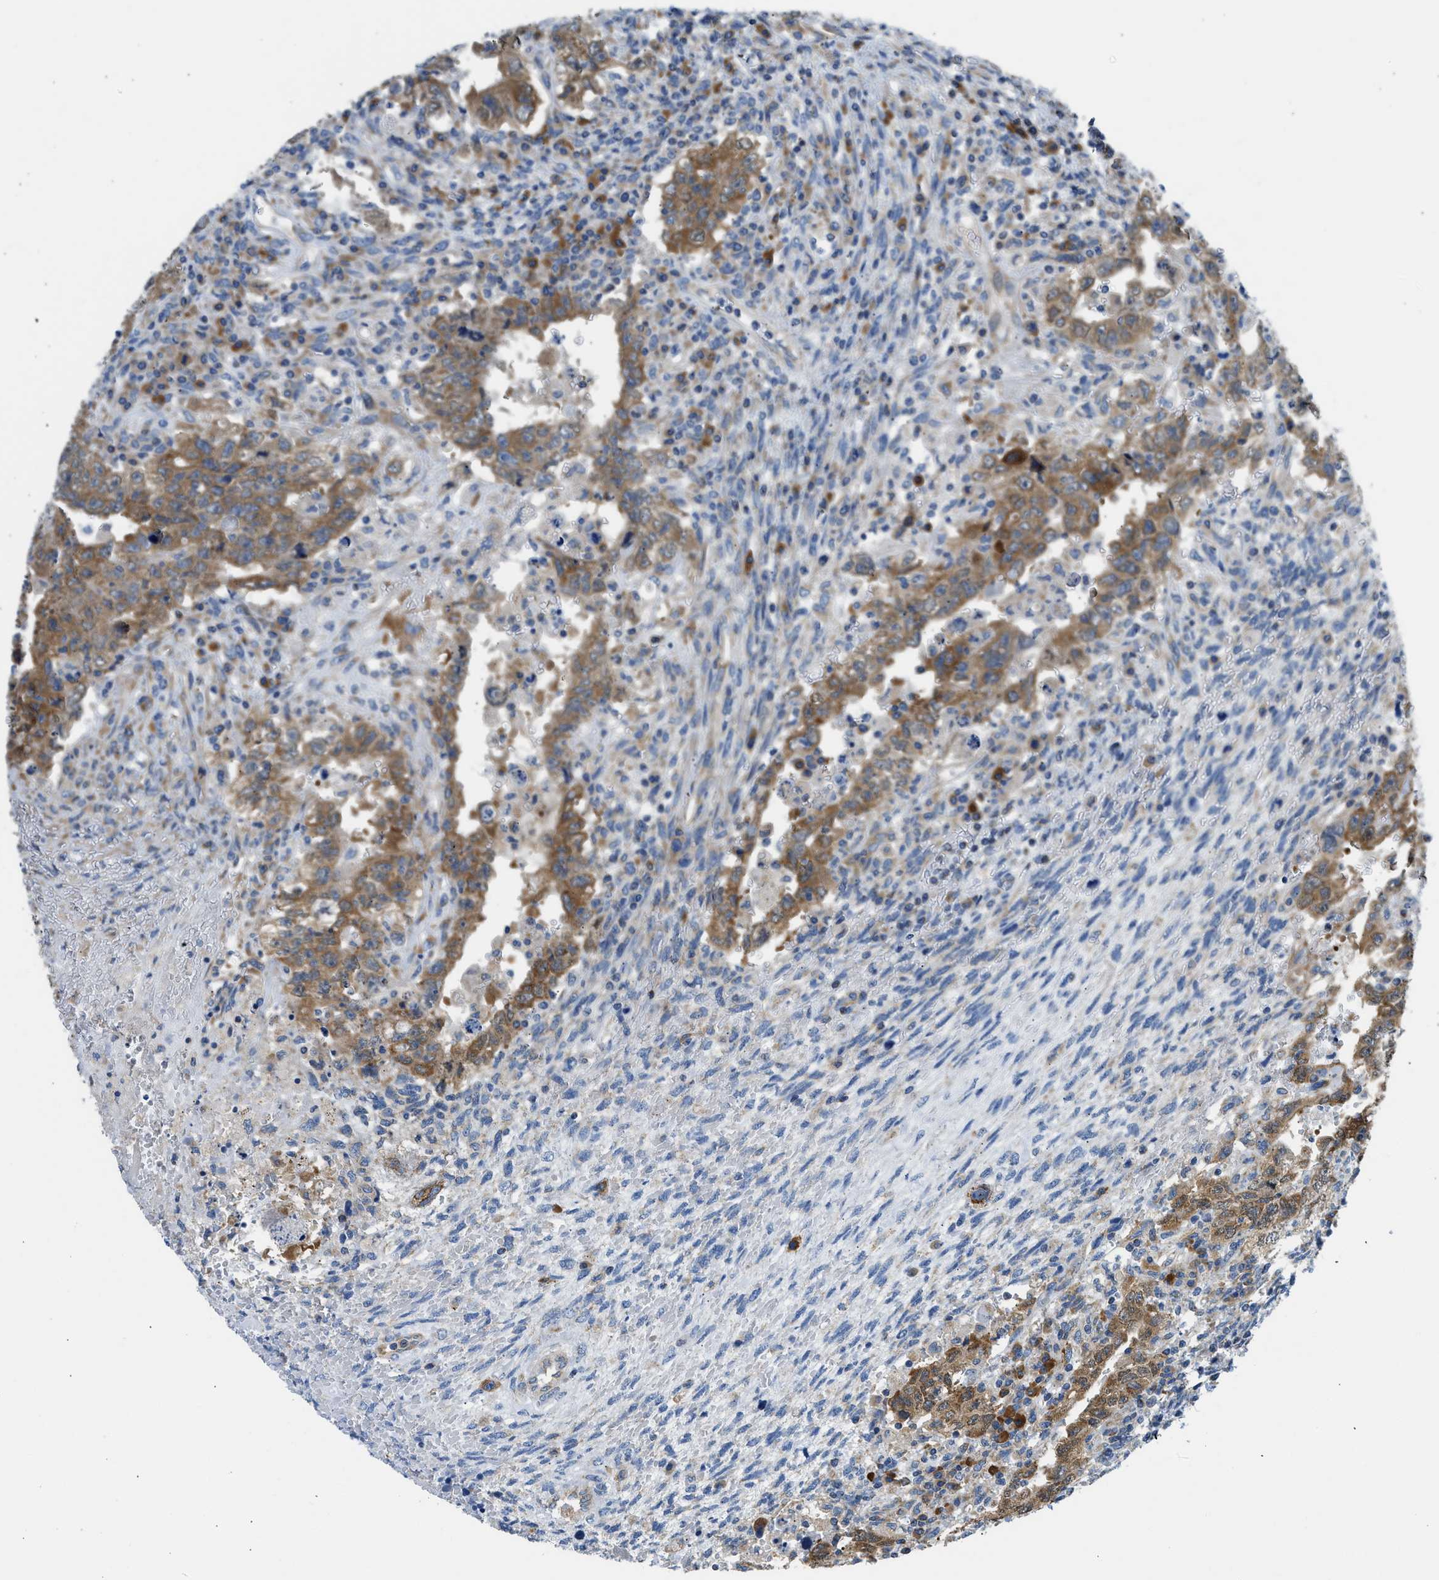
{"staining": {"intensity": "moderate", "quantity": ">75%", "location": "cytoplasmic/membranous"}, "tissue": "testis cancer", "cell_type": "Tumor cells", "image_type": "cancer", "snomed": [{"axis": "morphology", "description": "Carcinoma, Embryonal, NOS"}, {"axis": "topography", "description": "Testis"}], "caption": "Immunohistochemistry (DAB) staining of human testis embryonal carcinoma demonstrates moderate cytoplasmic/membranous protein staining in about >75% of tumor cells.", "gene": "CAMKK2", "patient": {"sex": "male", "age": 26}}